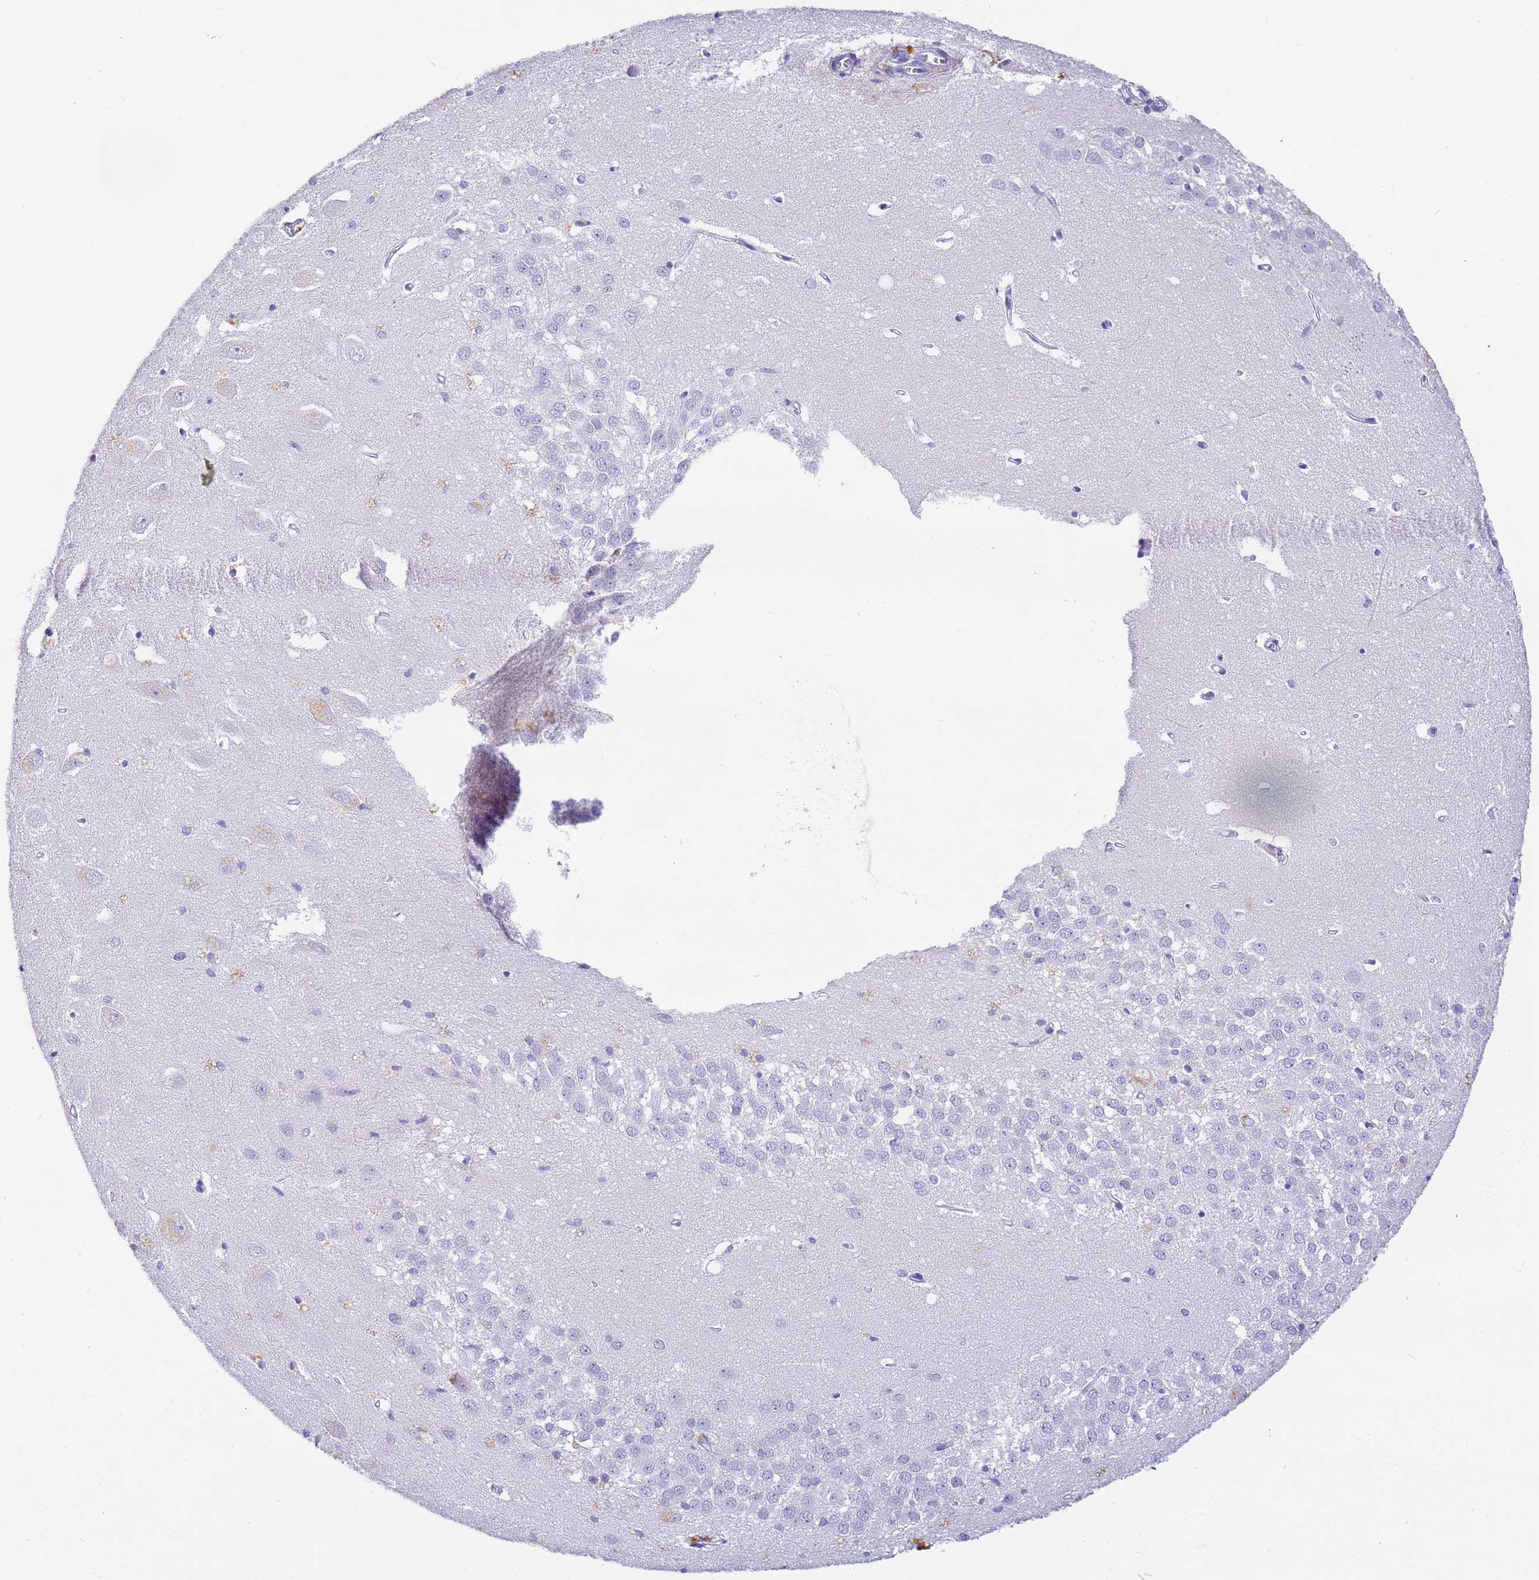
{"staining": {"intensity": "negative", "quantity": "none", "location": "none"}, "tissue": "hippocampus", "cell_type": "Glial cells", "image_type": "normal", "snomed": [{"axis": "morphology", "description": "Normal tissue, NOS"}, {"axis": "topography", "description": "Hippocampus"}], "caption": "Hippocampus stained for a protein using IHC demonstrates no staining glial cells.", "gene": "CFHR1", "patient": {"sex": "female", "age": 64}}